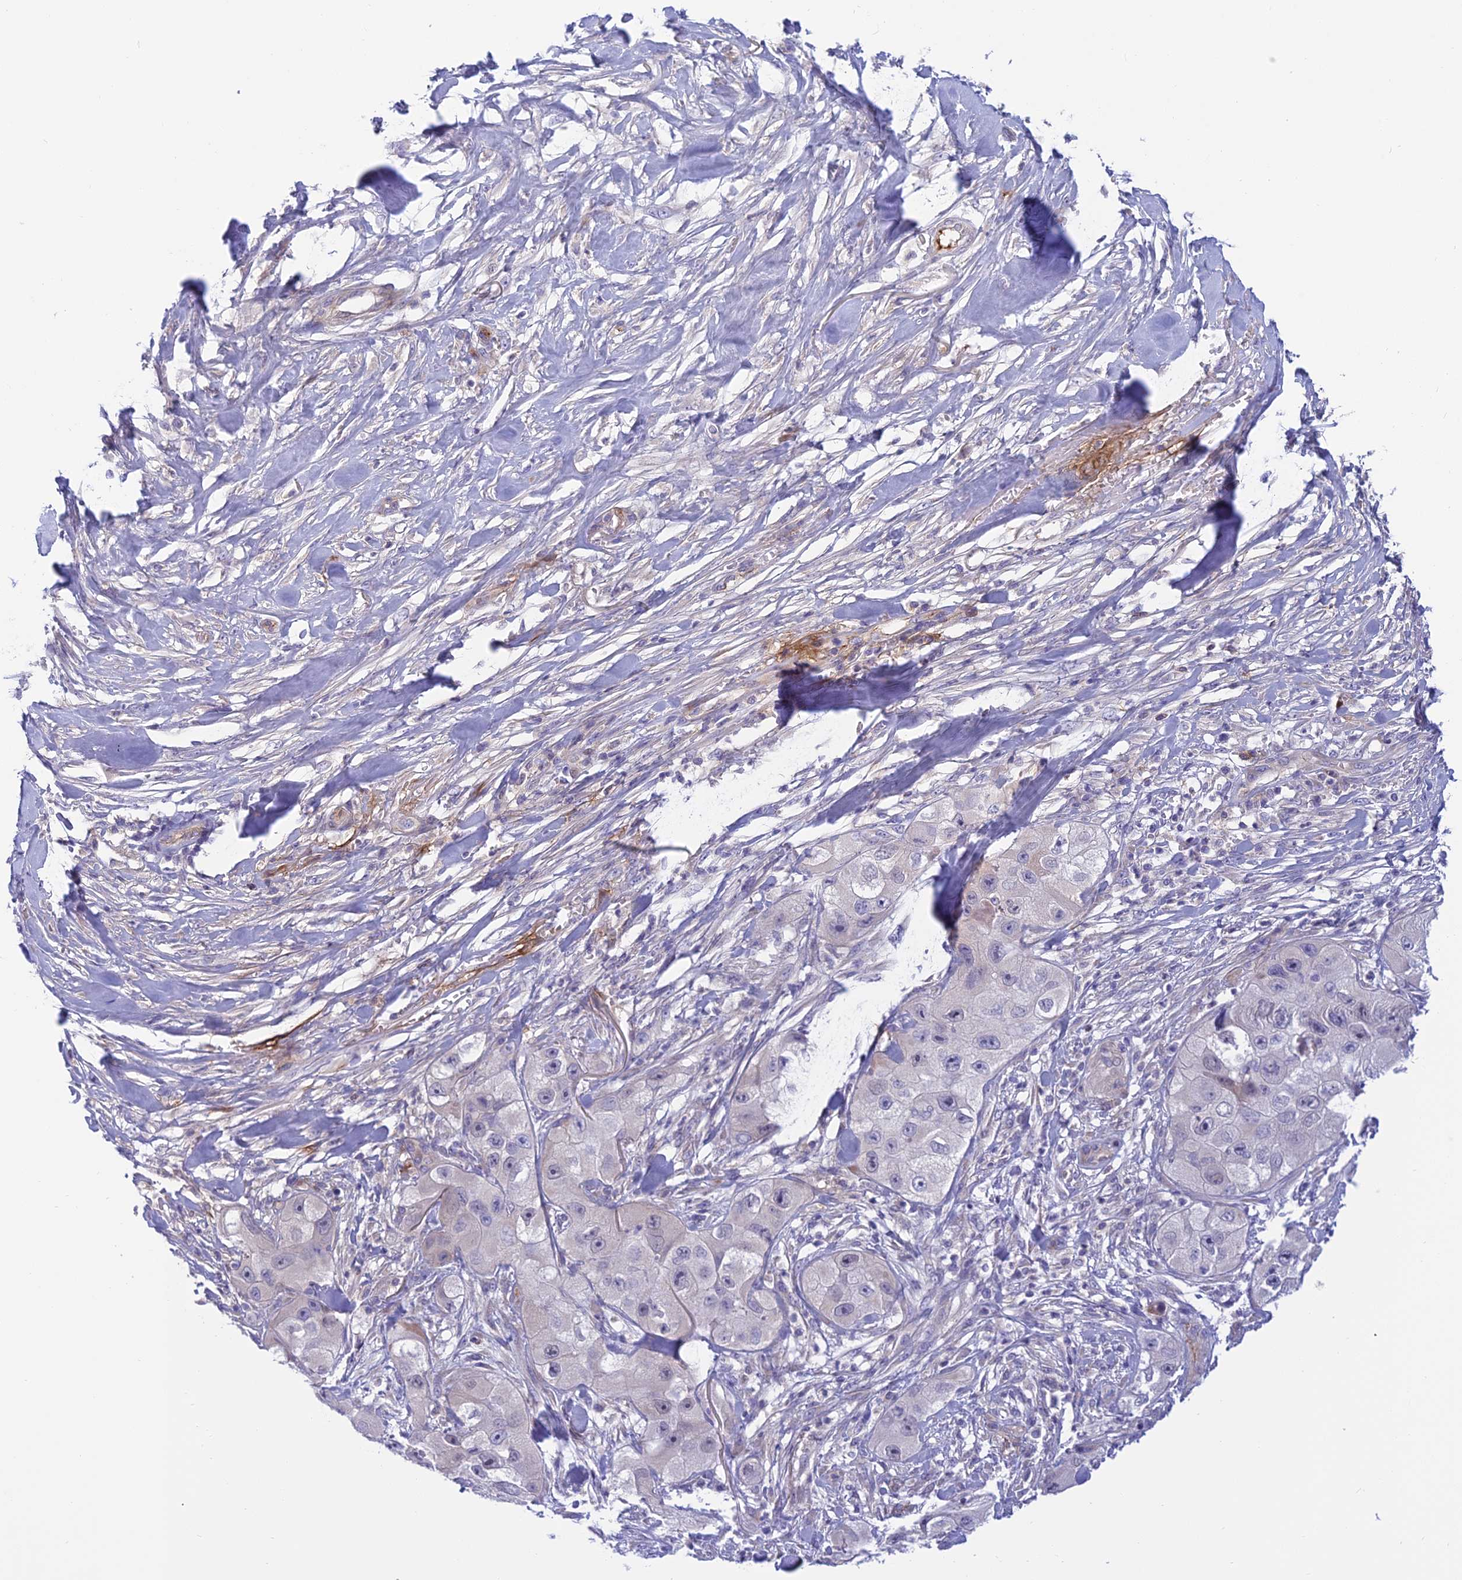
{"staining": {"intensity": "negative", "quantity": "none", "location": "none"}, "tissue": "skin cancer", "cell_type": "Tumor cells", "image_type": "cancer", "snomed": [{"axis": "morphology", "description": "Squamous cell carcinoma, NOS"}, {"axis": "topography", "description": "Skin"}, {"axis": "topography", "description": "Subcutis"}], "caption": "Immunohistochemistry micrograph of skin cancer stained for a protein (brown), which displays no staining in tumor cells.", "gene": "DUS2", "patient": {"sex": "male", "age": 73}}